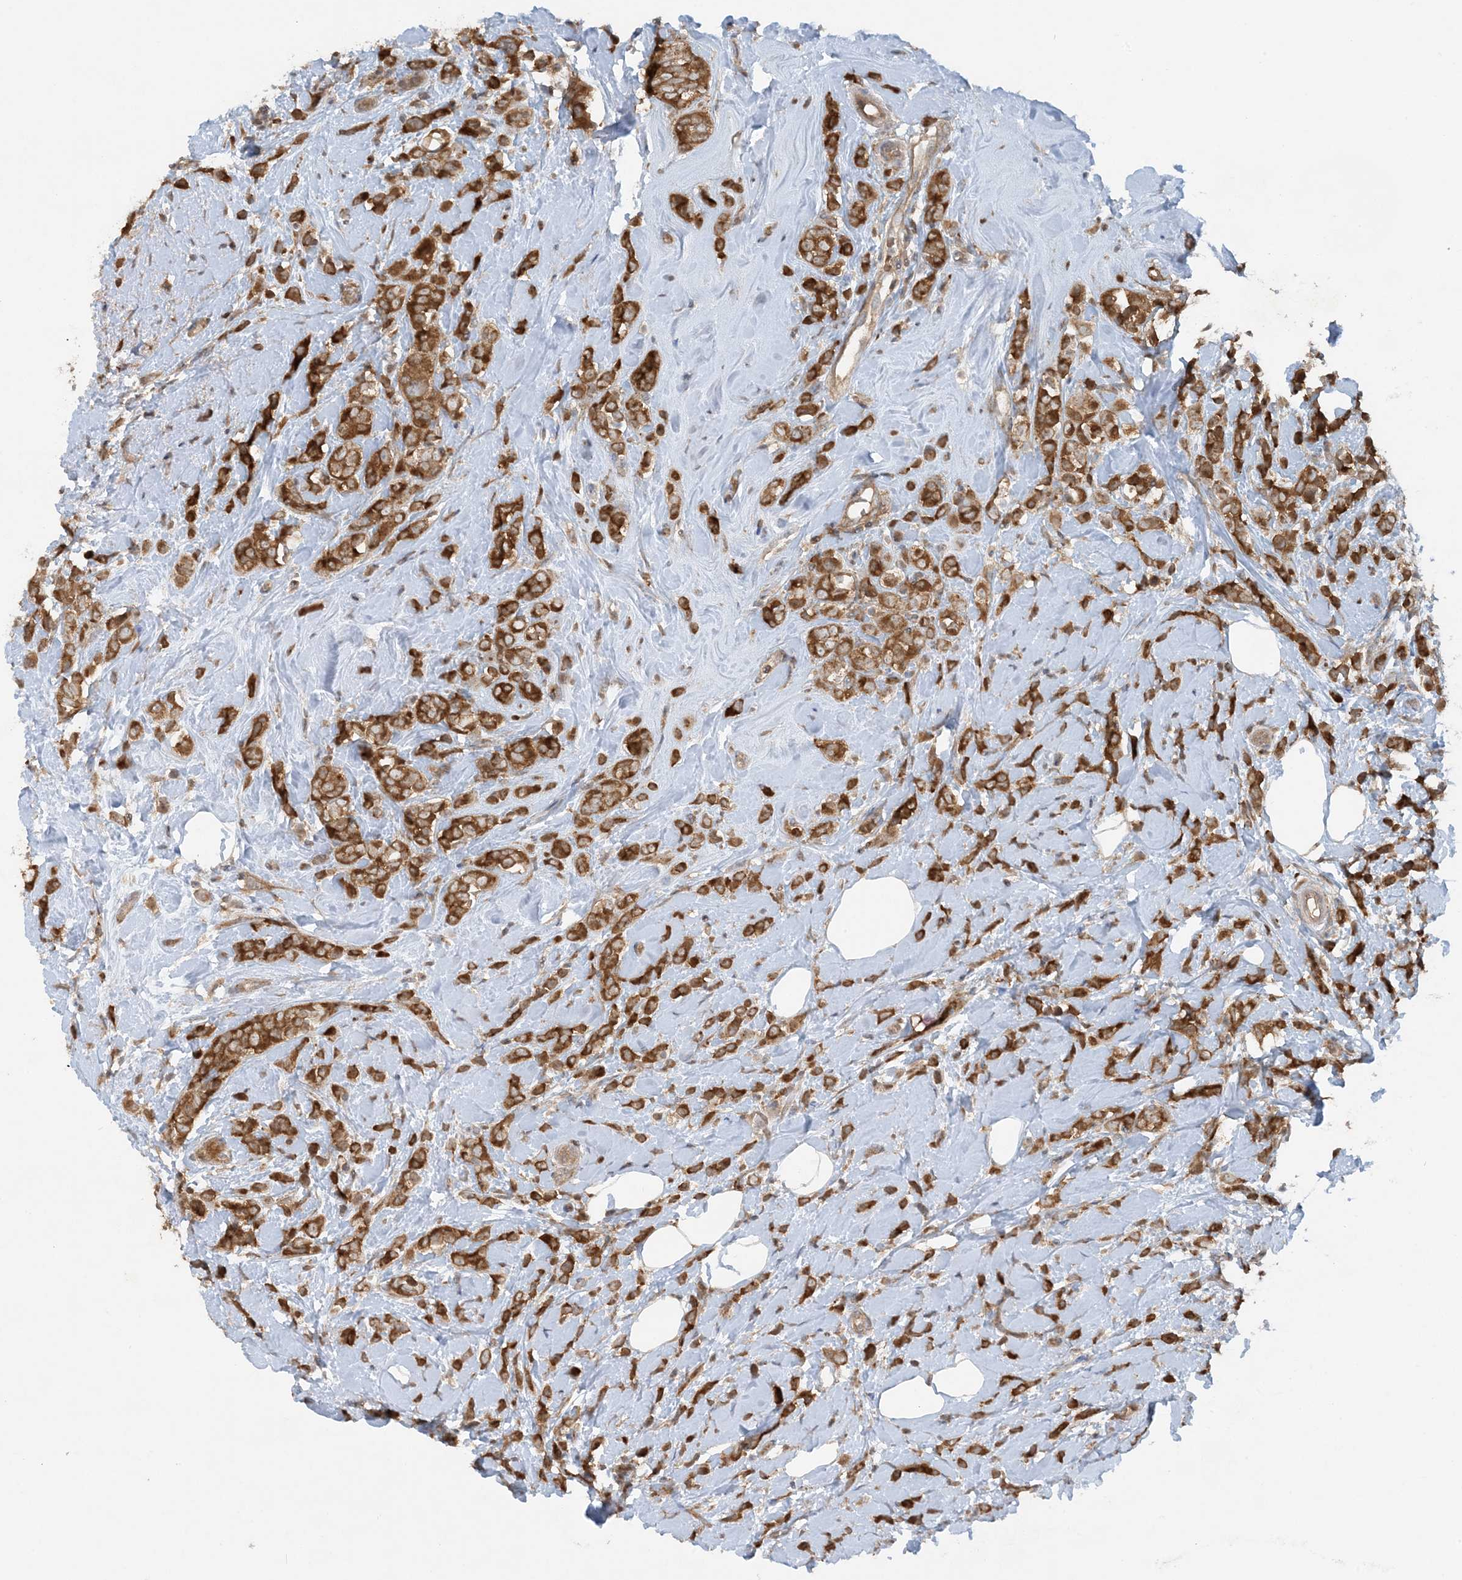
{"staining": {"intensity": "strong", "quantity": ">75%", "location": "cytoplasmic/membranous"}, "tissue": "breast cancer", "cell_type": "Tumor cells", "image_type": "cancer", "snomed": [{"axis": "morphology", "description": "Lobular carcinoma"}, {"axis": "topography", "description": "Breast"}], "caption": "The image reveals immunohistochemical staining of breast lobular carcinoma. There is strong cytoplasmic/membranous expression is identified in approximately >75% of tumor cells.", "gene": "STAM2", "patient": {"sex": "female", "age": 47}}